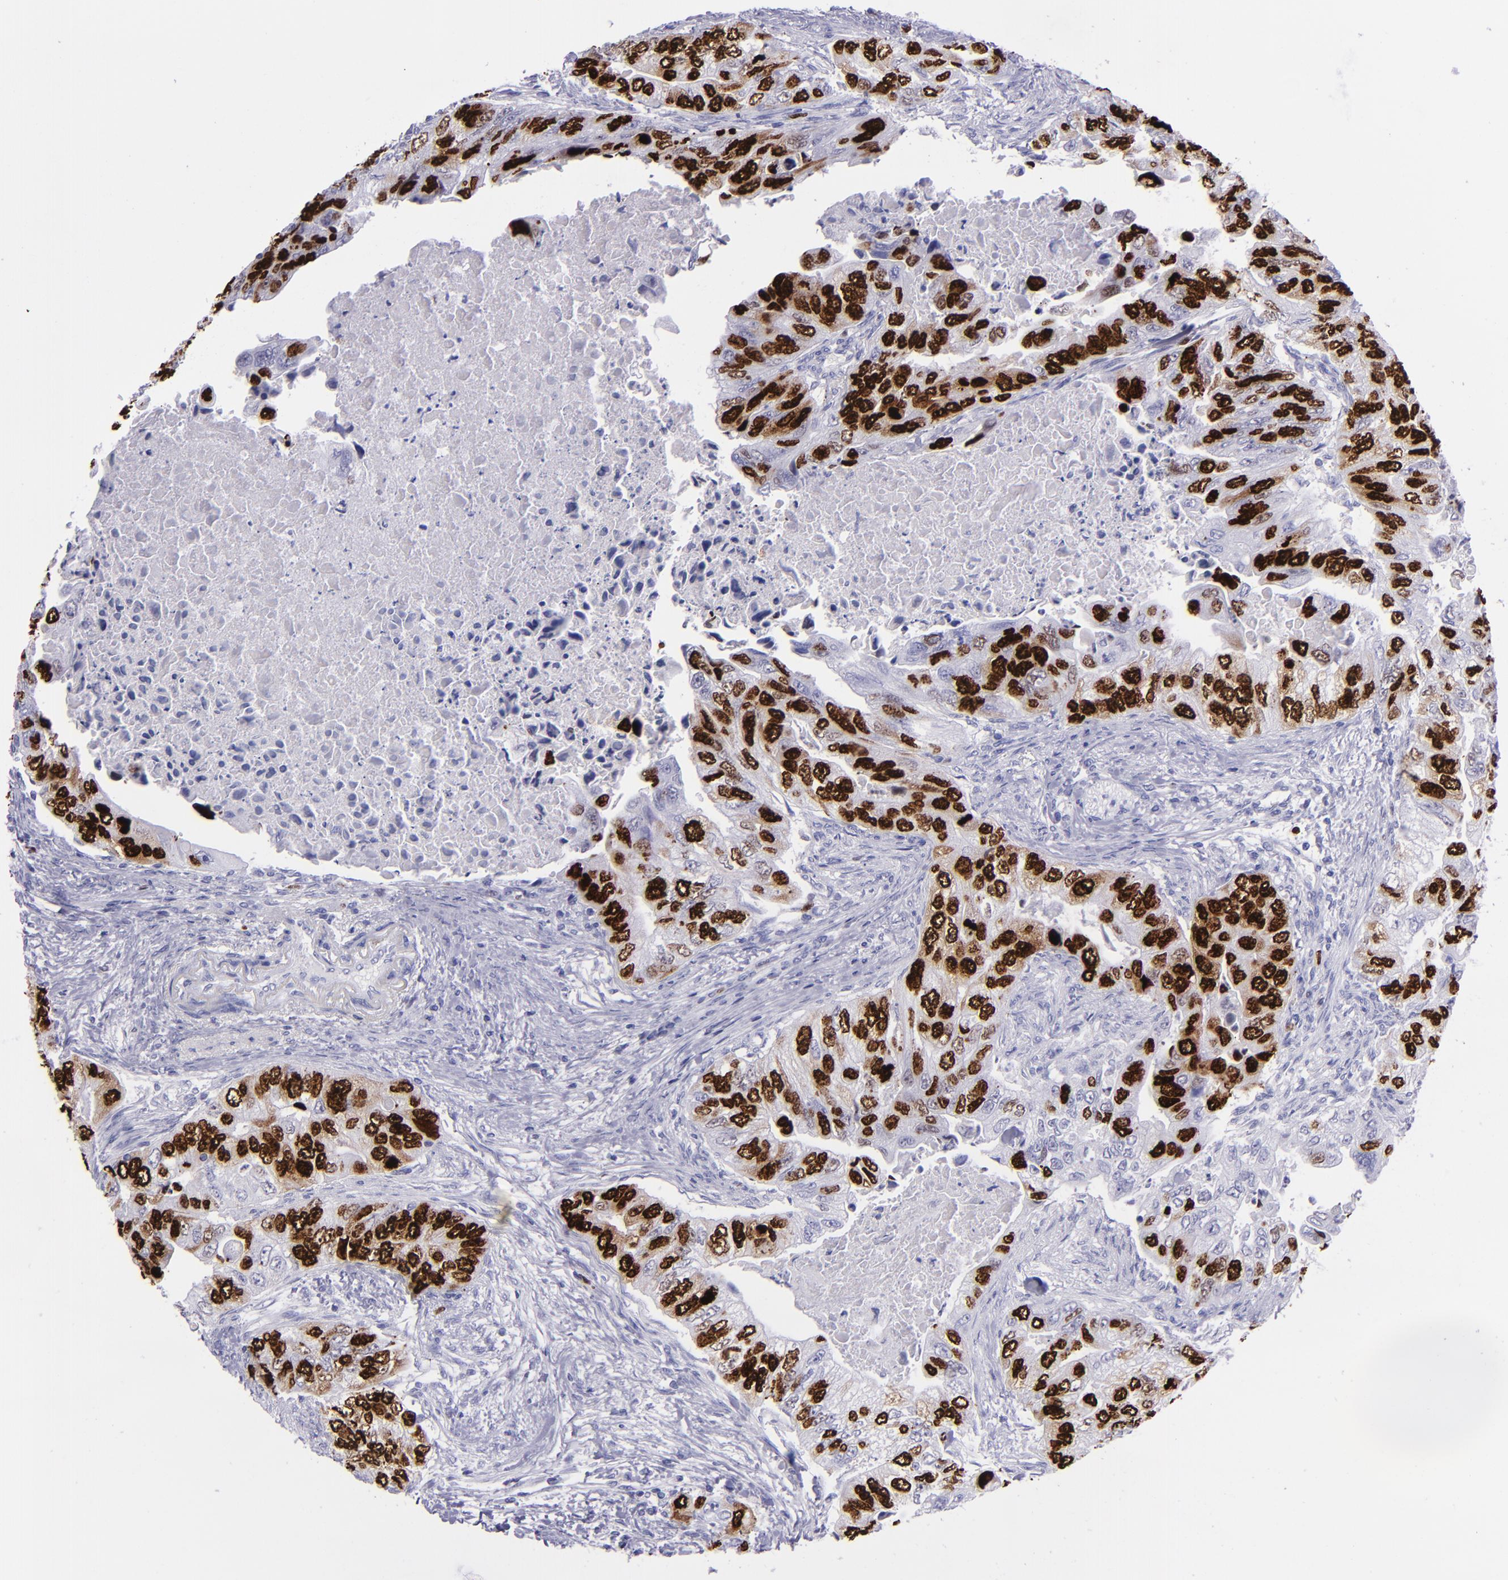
{"staining": {"intensity": "strong", "quantity": ">75%", "location": "nuclear"}, "tissue": "colorectal cancer", "cell_type": "Tumor cells", "image_type": "cancer", "snomed": [{"axis": "morphology", "description": "Adenocarcinoma, NOS"}, {"axis": "topography", "description": "Colon"}], "caption": "IHC of human colorectal cancer reveals high levels of strong nuclear expression in approximately >75% of tumor cells. The protein of interest is shown in brown color, while the nuclei are stained blue.", "gene": "TOP2A", "patient": {"sex": "female", "age": 11}}